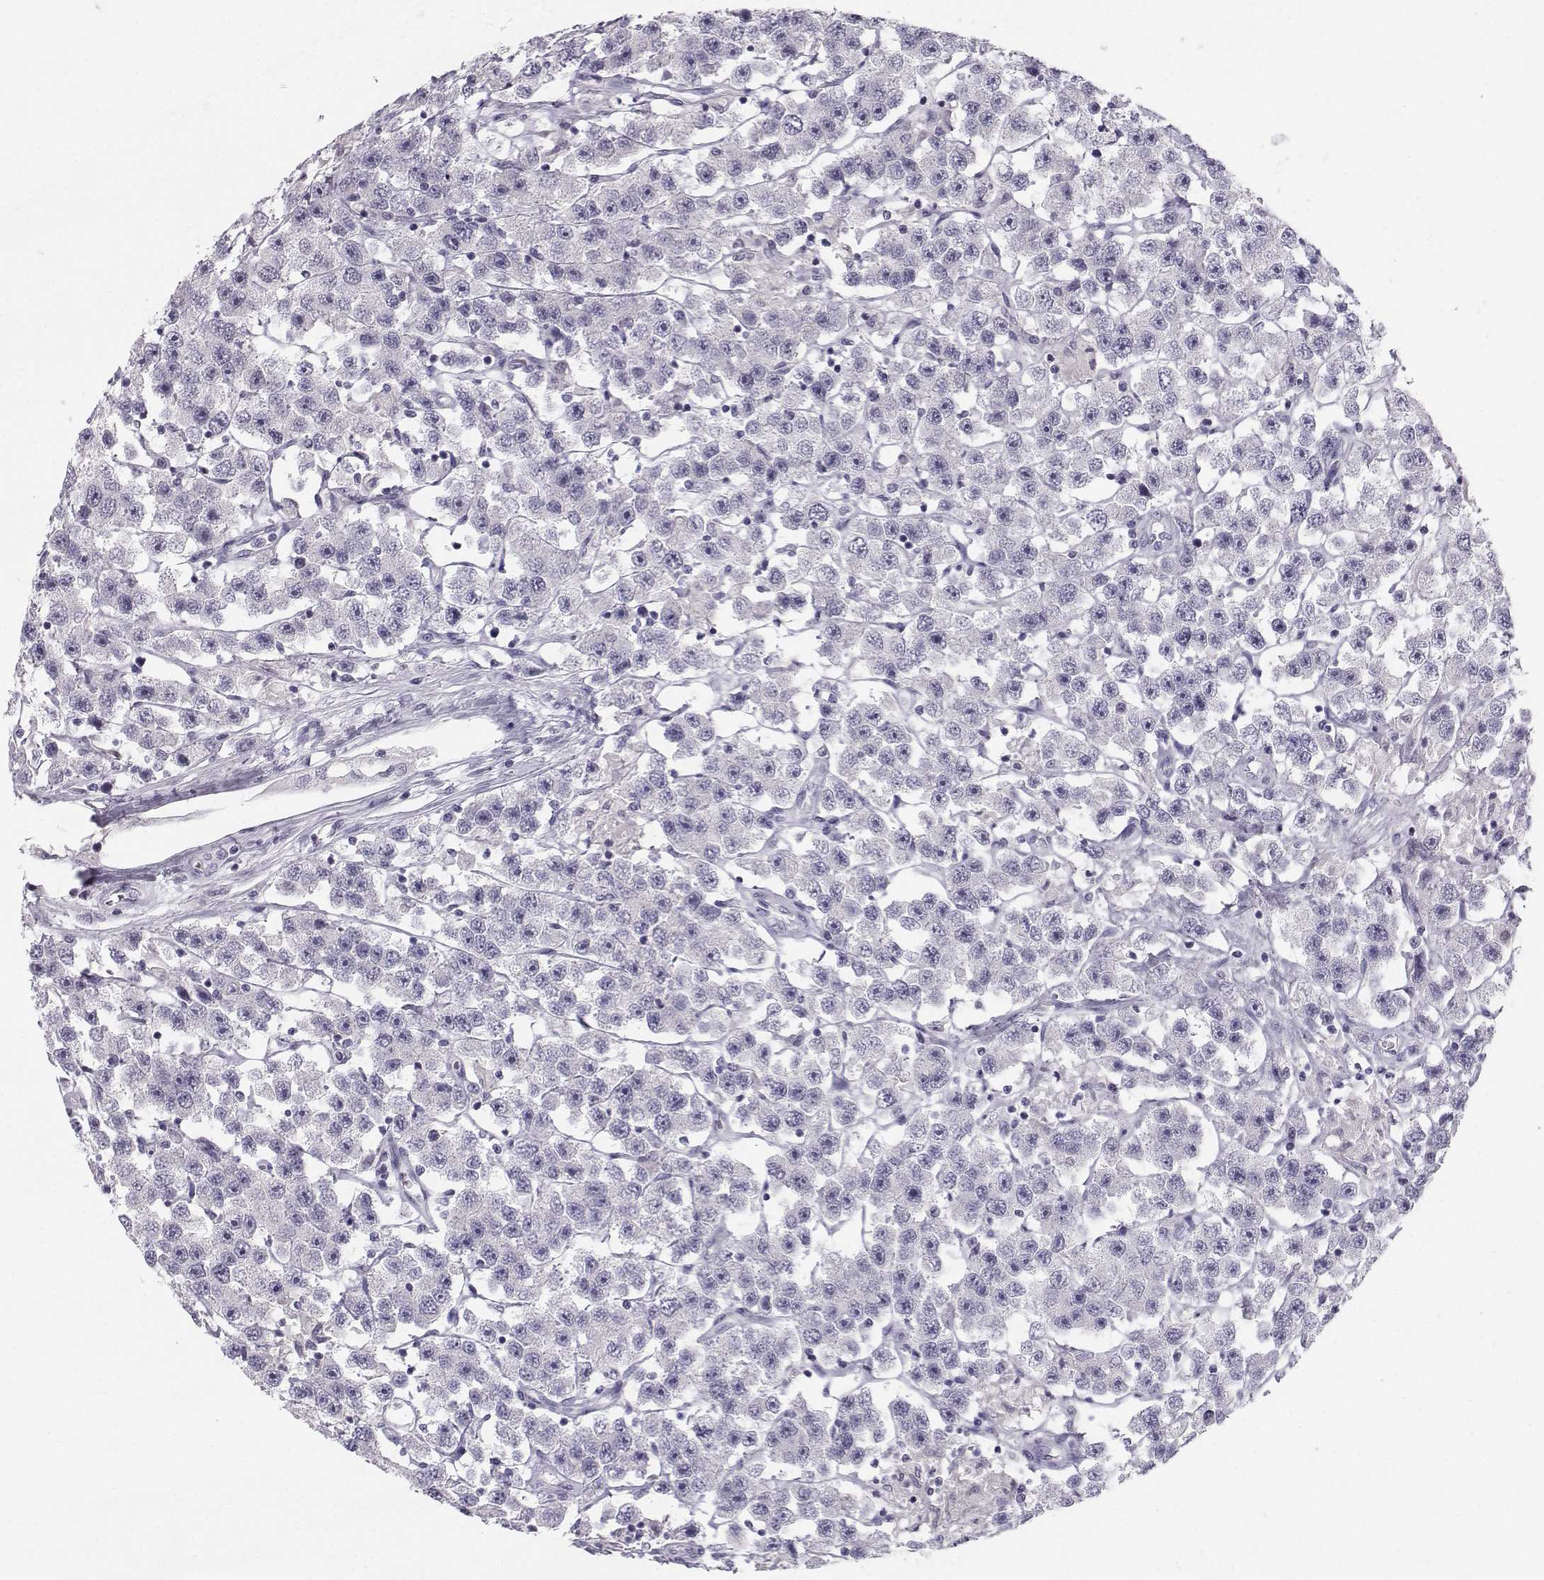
{"staining": {"intensity": "negative", "quantity": "none", "location": "none"}, "tissue": "testis cancer", "cell_type": "Tumor cells", "image_type": "cancer", "snomed": [{"axis": "morphology", "description": "Seminoma, NOS"}, {"axis": "topography", "description": "Testis"}], "caption": "Tumor cells are negative for protein expression in human seminoma (testis). Brightfield microscopy of immunohistochemistry stained with DAB (3,3'-diaminobenzidine) (brown) and hematoxylin (blue), captured at high magnification.", "gene": "SYCE1", "patient": {"sex": "male", "age": 45}}